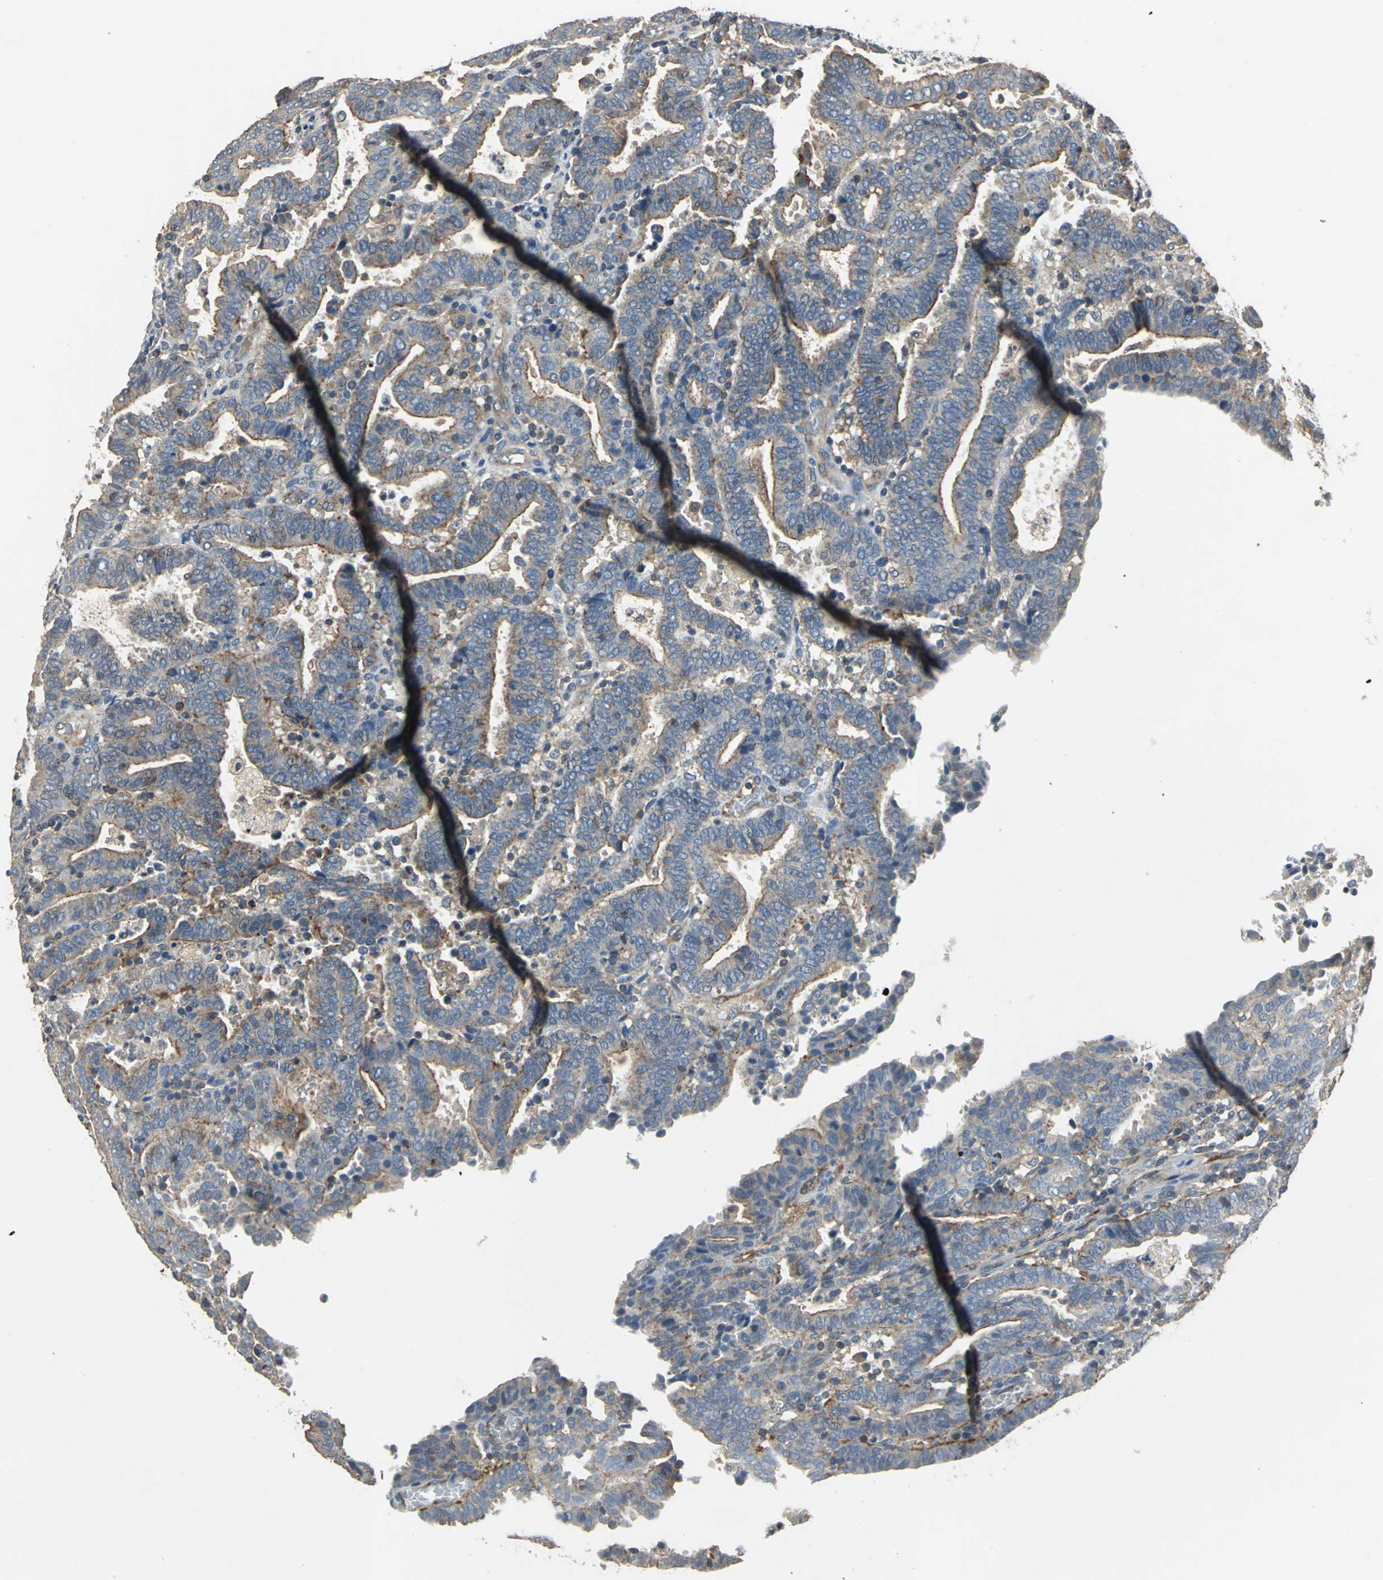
{"staining": {"intensity": "moderate", "quantity": "25%-75%", "location": "cytoplasmic/membranous"}, "tissue": "endometrial cancer", "cell_type": "Tumor cells", "image_type": "cancer", "snomed": [{"axis": "morphology", "description": "Adenocarcinoma, NOS"}, {"axis": "topography", "description": "Uterus"}], "caption": "Tumor cells exhibit moderate cytoplasmic/membranous expression in approximately 25%-75% of cells in endometrial adenocarcinoma. The protein is shown in brown color, while the nuclei are stained blue.", "gene": "RAPGEF1", "patient": {"sex": "female", "age": 83}}